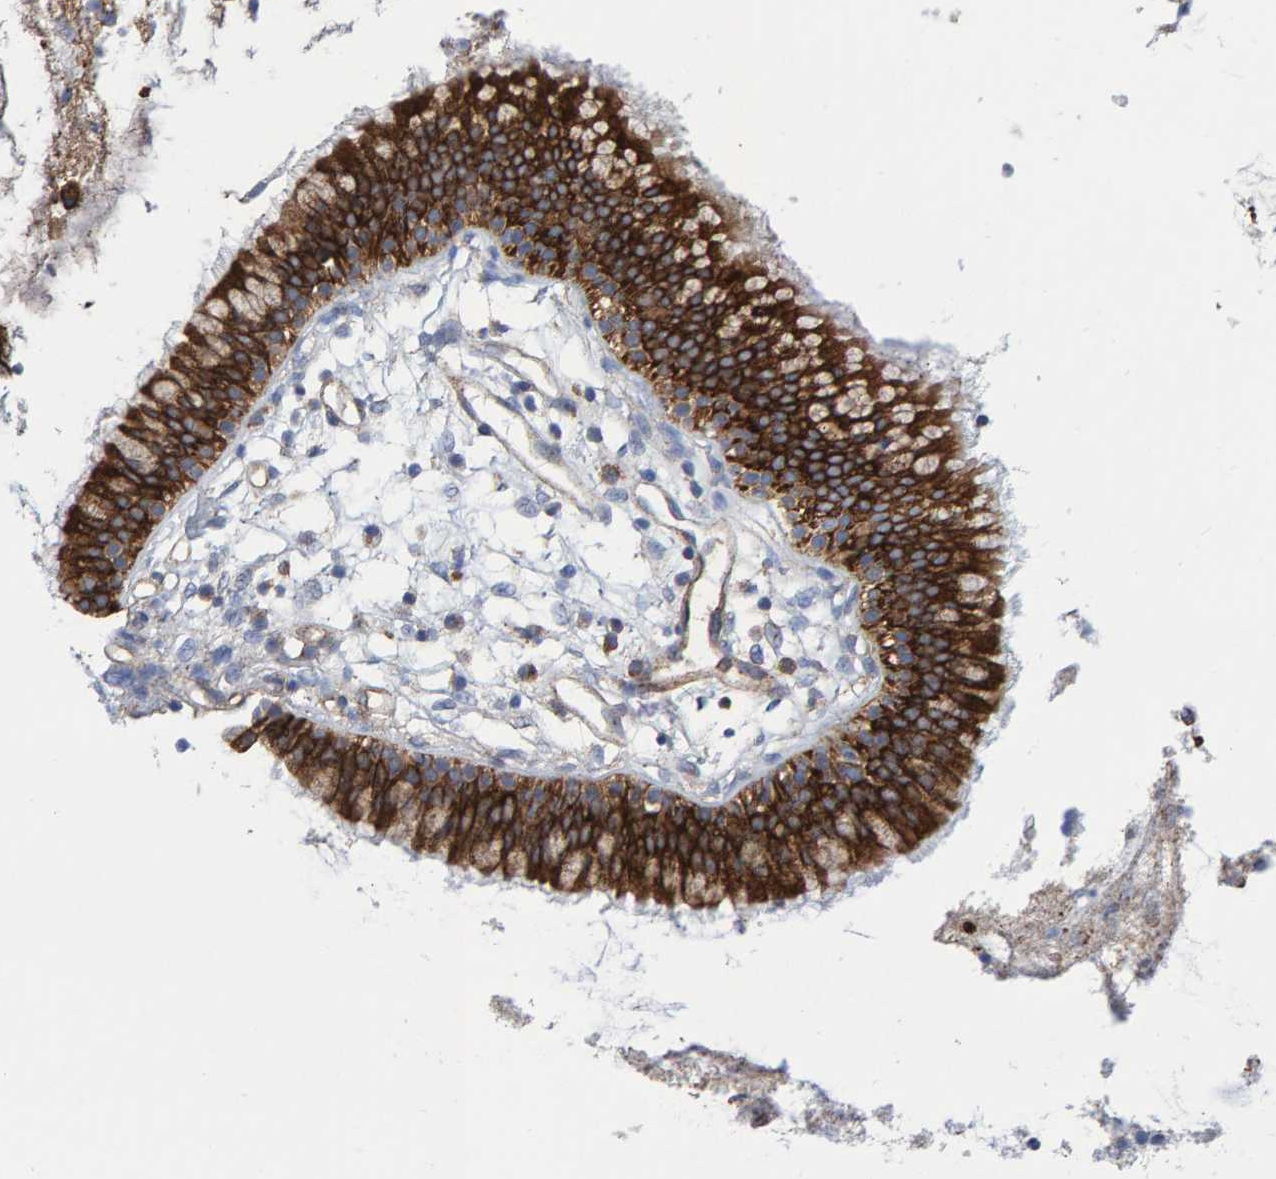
{"staining": {"intensity": "strong", "quantity": ">75%", "location": "cytoplasmic/membranous"}, "tissue": "nasopharynx", "cell_type": "Respiratory epithelial cells", "image_type": "normal", "snomed": [{"axis": "morphology", "description": "Normal tissue, NOS"}, {"axis": "topography", "description": "Nasopharynx"}], "caption": "DAB (3,3'-diaminobenzidine) immunohistochemical staining of benign nasopharynx shows strong cytoplasmic/membranous protein positivity in about >75% of respiratory epithelial cells.", "gene": "MVP", "patient": {"sex": "male", "age": 21}}